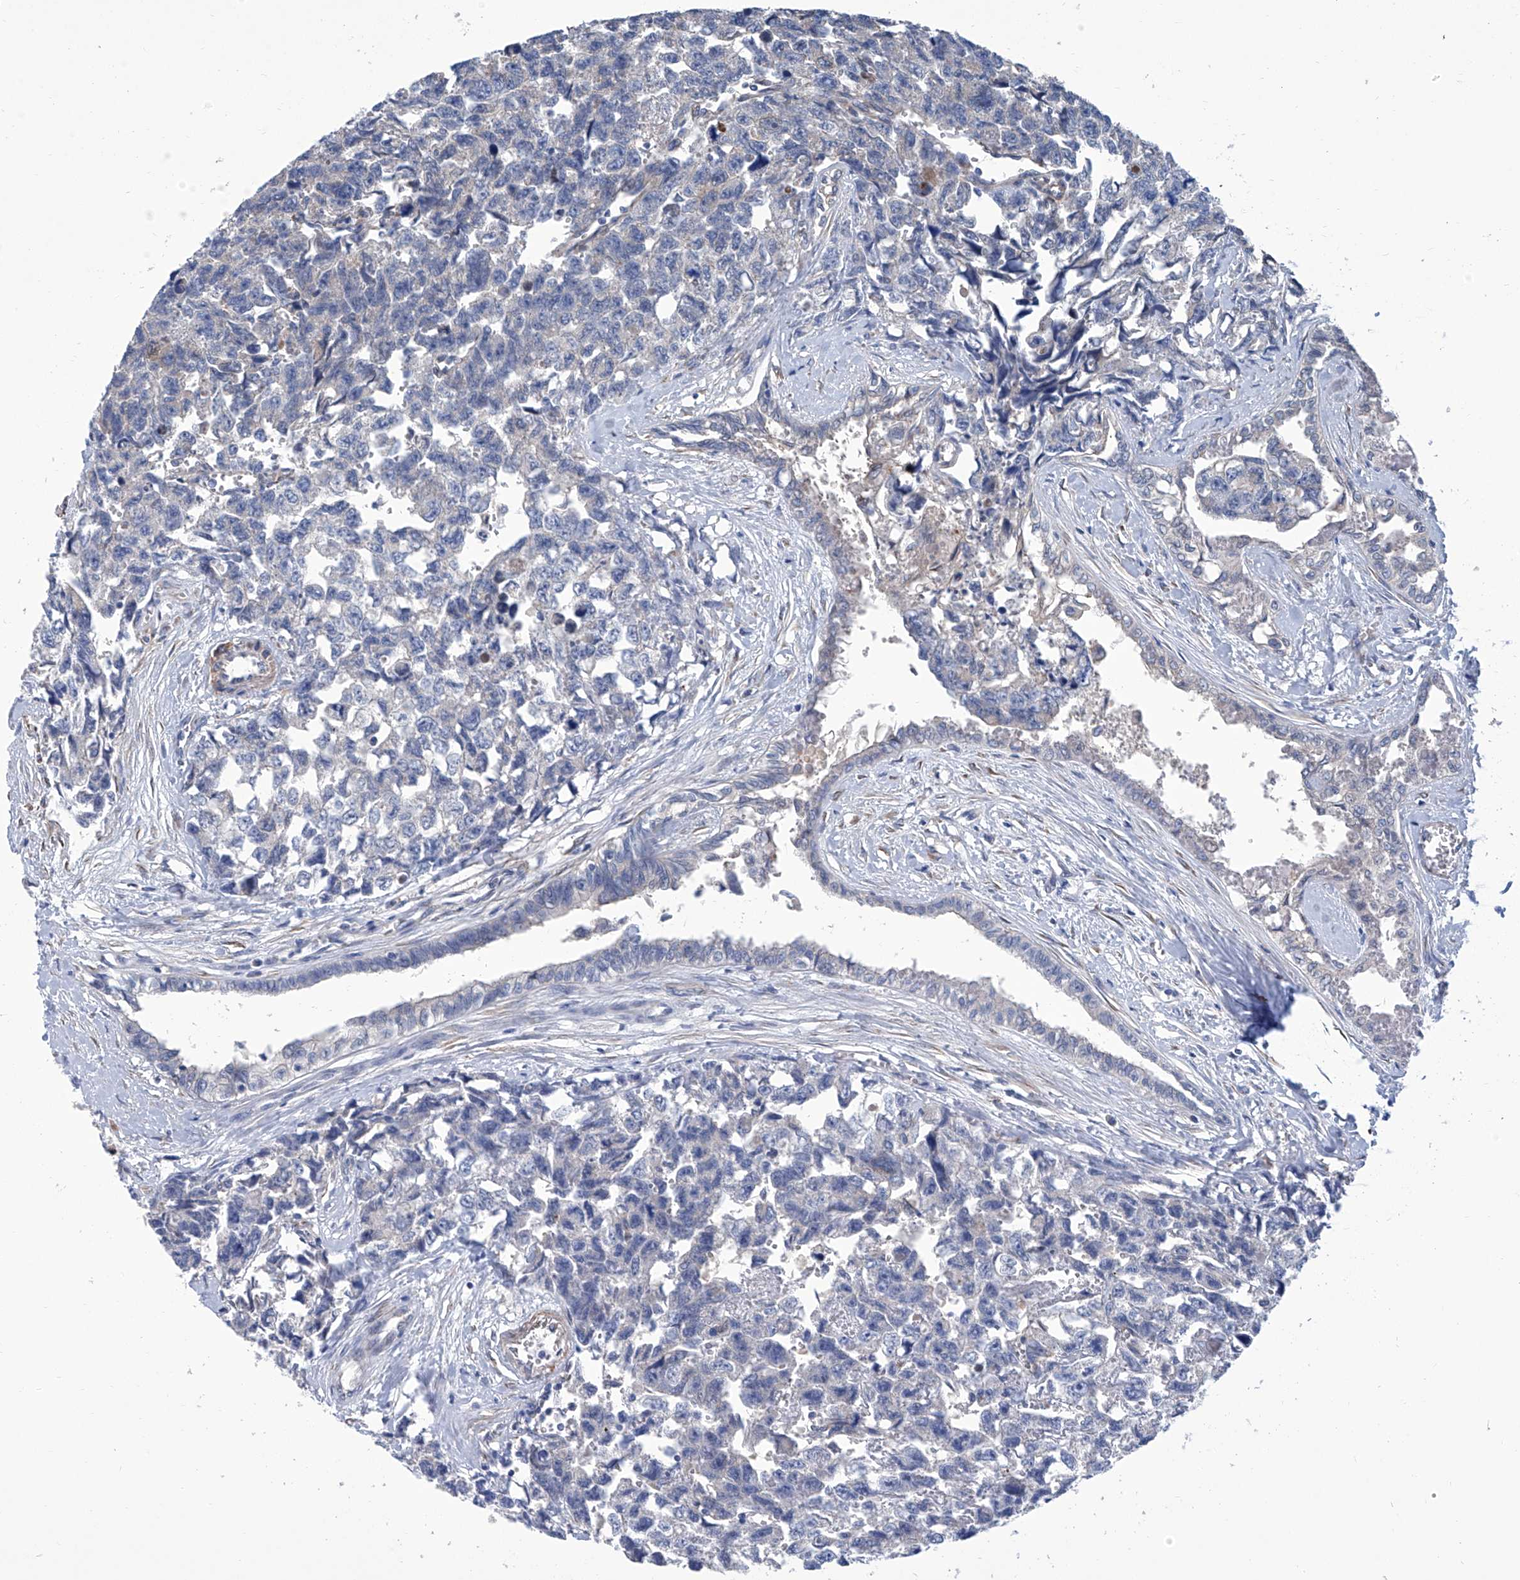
{"staining": {"intensity": "negative", "quantity": "none", "location": "none"}, "tissue": "testis cancer", "cell_type": "Tumor cells", "image_type": "cancer", "snomed": [{"axis": "morphology", "description": "Carcinoma, Embryonal, NOS"}, {"axis": "topography", "description": "Testis"}], "caption": "Immunohistochemical staining of human testis cancer (embryonal carcinoma) exhibits no significant expression in tumor cells.", "gene": "SMS", "patient": {"sex": "male", "age": 31}}